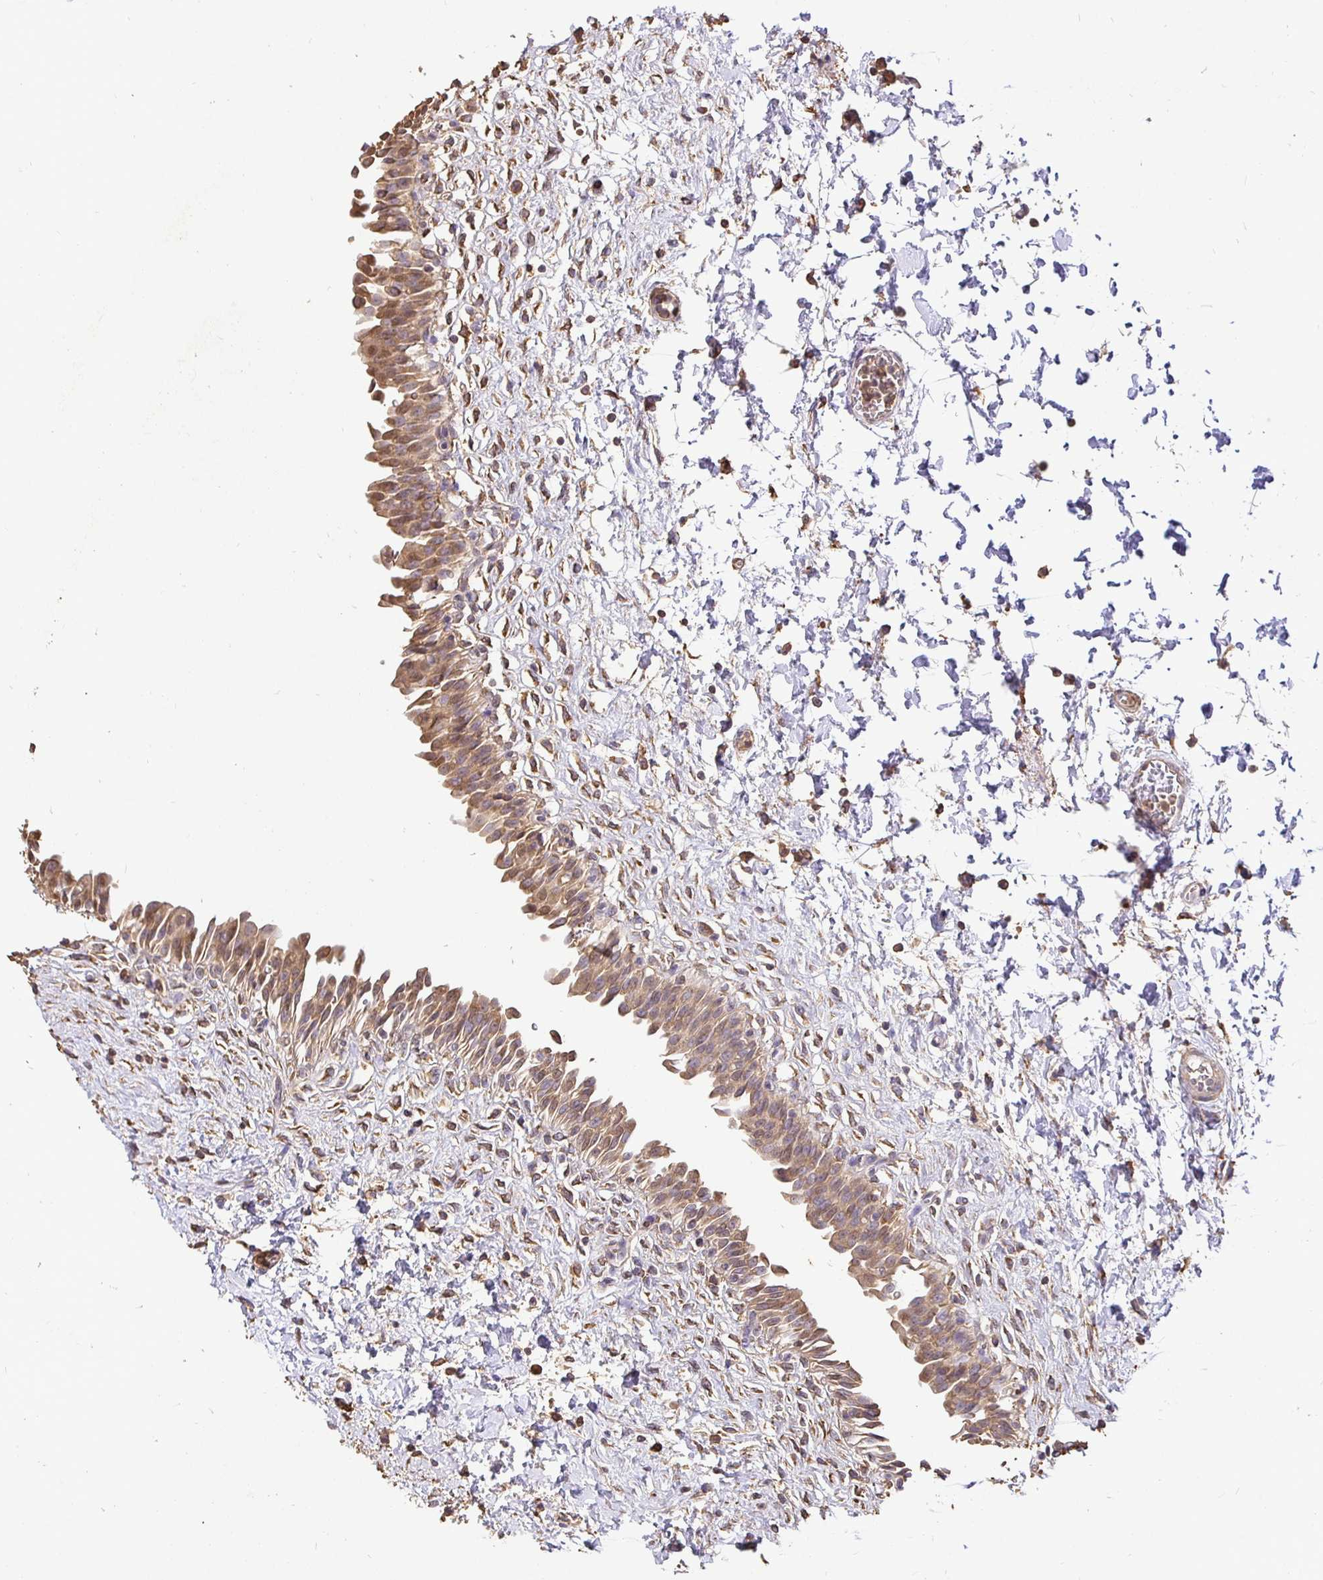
{"staining": {"intensity": "moderate", "quantity": ">75%", "location": "cytoplasmic/membranous"}, "tissue": "urinary bladder", "cell_type": "Urothelial cells", "image_type": "normal", "snomed": [{"axis": "morphology", "description": "Normal tissue, NOS"}, {"axis": "topography", "description": "Urinary bladder"}], "caption": "Protein staining of normal urinary bladder shows moderate cytoplasmic/membranous positivity in about >75% of urothelial cells. (IHC, brightfield microscopy, high magnification).", "gene": "MAPK8IP3", "patient": {"sex": "male", "age": 37}}